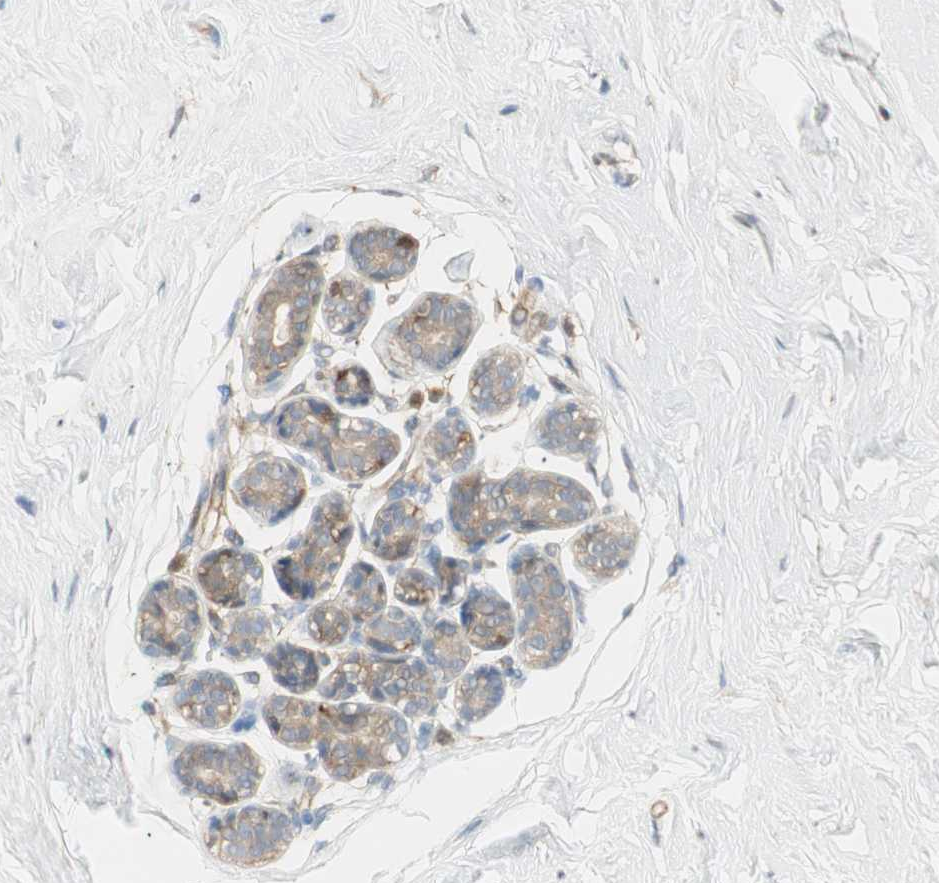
{"staining": {"intensity": "negative", "quantity": "none", "location": "none"}, "tissue": "breast", "cell_type": "Adipocytes", "image_type": "normal", "snomed": [{"axis": "morphology", "description": "Normal tissue, NOS"}, {"axis": "topography", "description": "Breast"}], "caption": "IHC histopathology image of unremarkable breast: breast stained with DAB displays no significant protein positivity in adipocytes.", "gene": "CRLF3", "patient": {"sex": "female", "age": 23}}